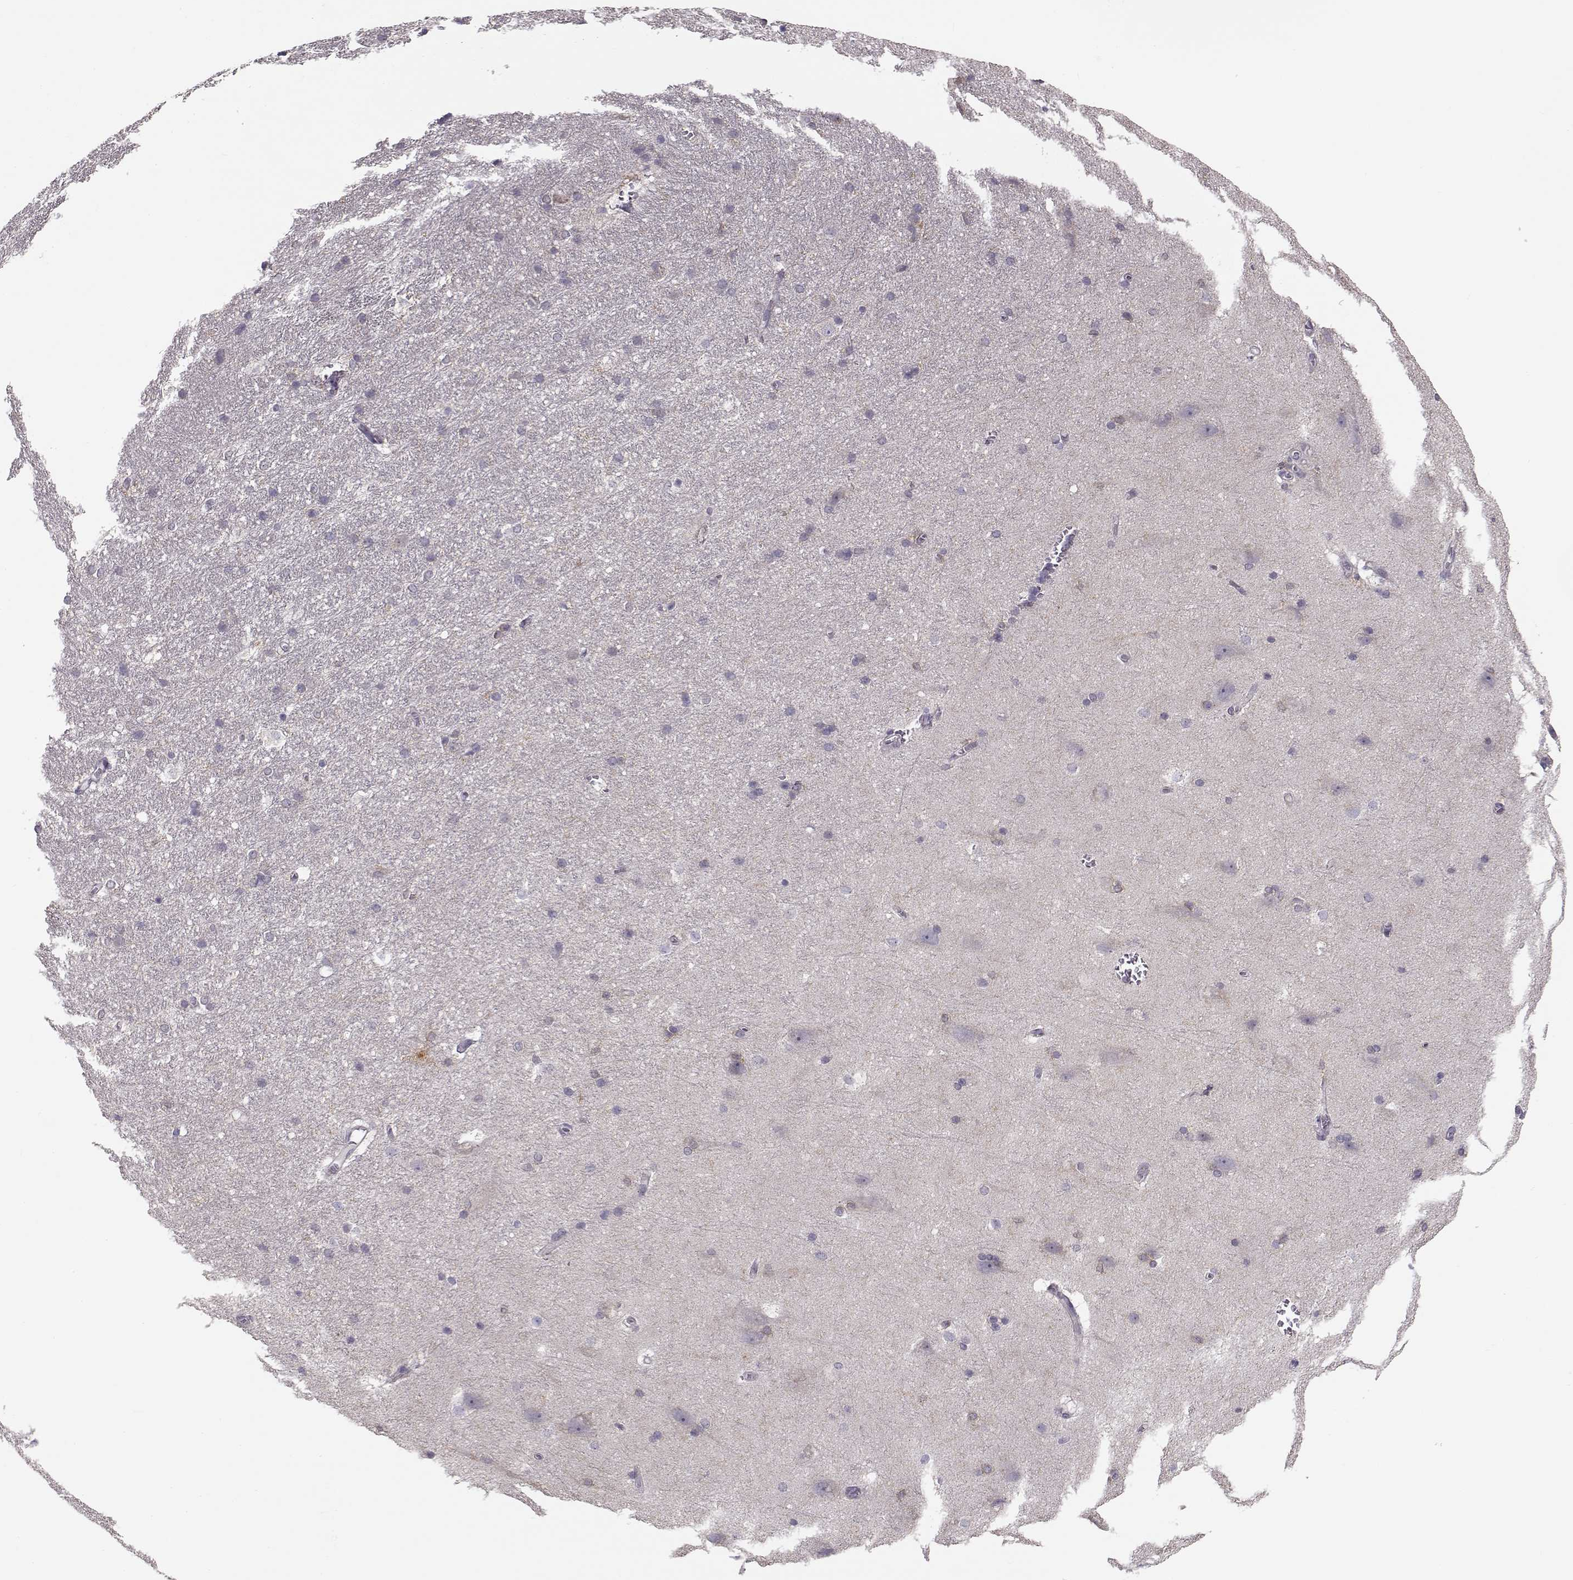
{"staining": {"intensity": "negative", "quantity": "none", "location": "none"}, "tissue": "hippocampus", "cell_type": "Glial cells", "image_type": "normal", "snomed": [{"axis": "morphology", "description": "Normal tissue, NOS"}, {"axis": "topography", "description": "Cerebral cortex"}, {"axis": "topography", "description": "Hippocampus"}], "caption": "A high-resolution photomicrograph shows immunohistochemistry staining of normal hippocampus, which shows no significant expression in glial cells.", "gene": "ENTPD8", "patient": {"sex": "female", "age": 19}}